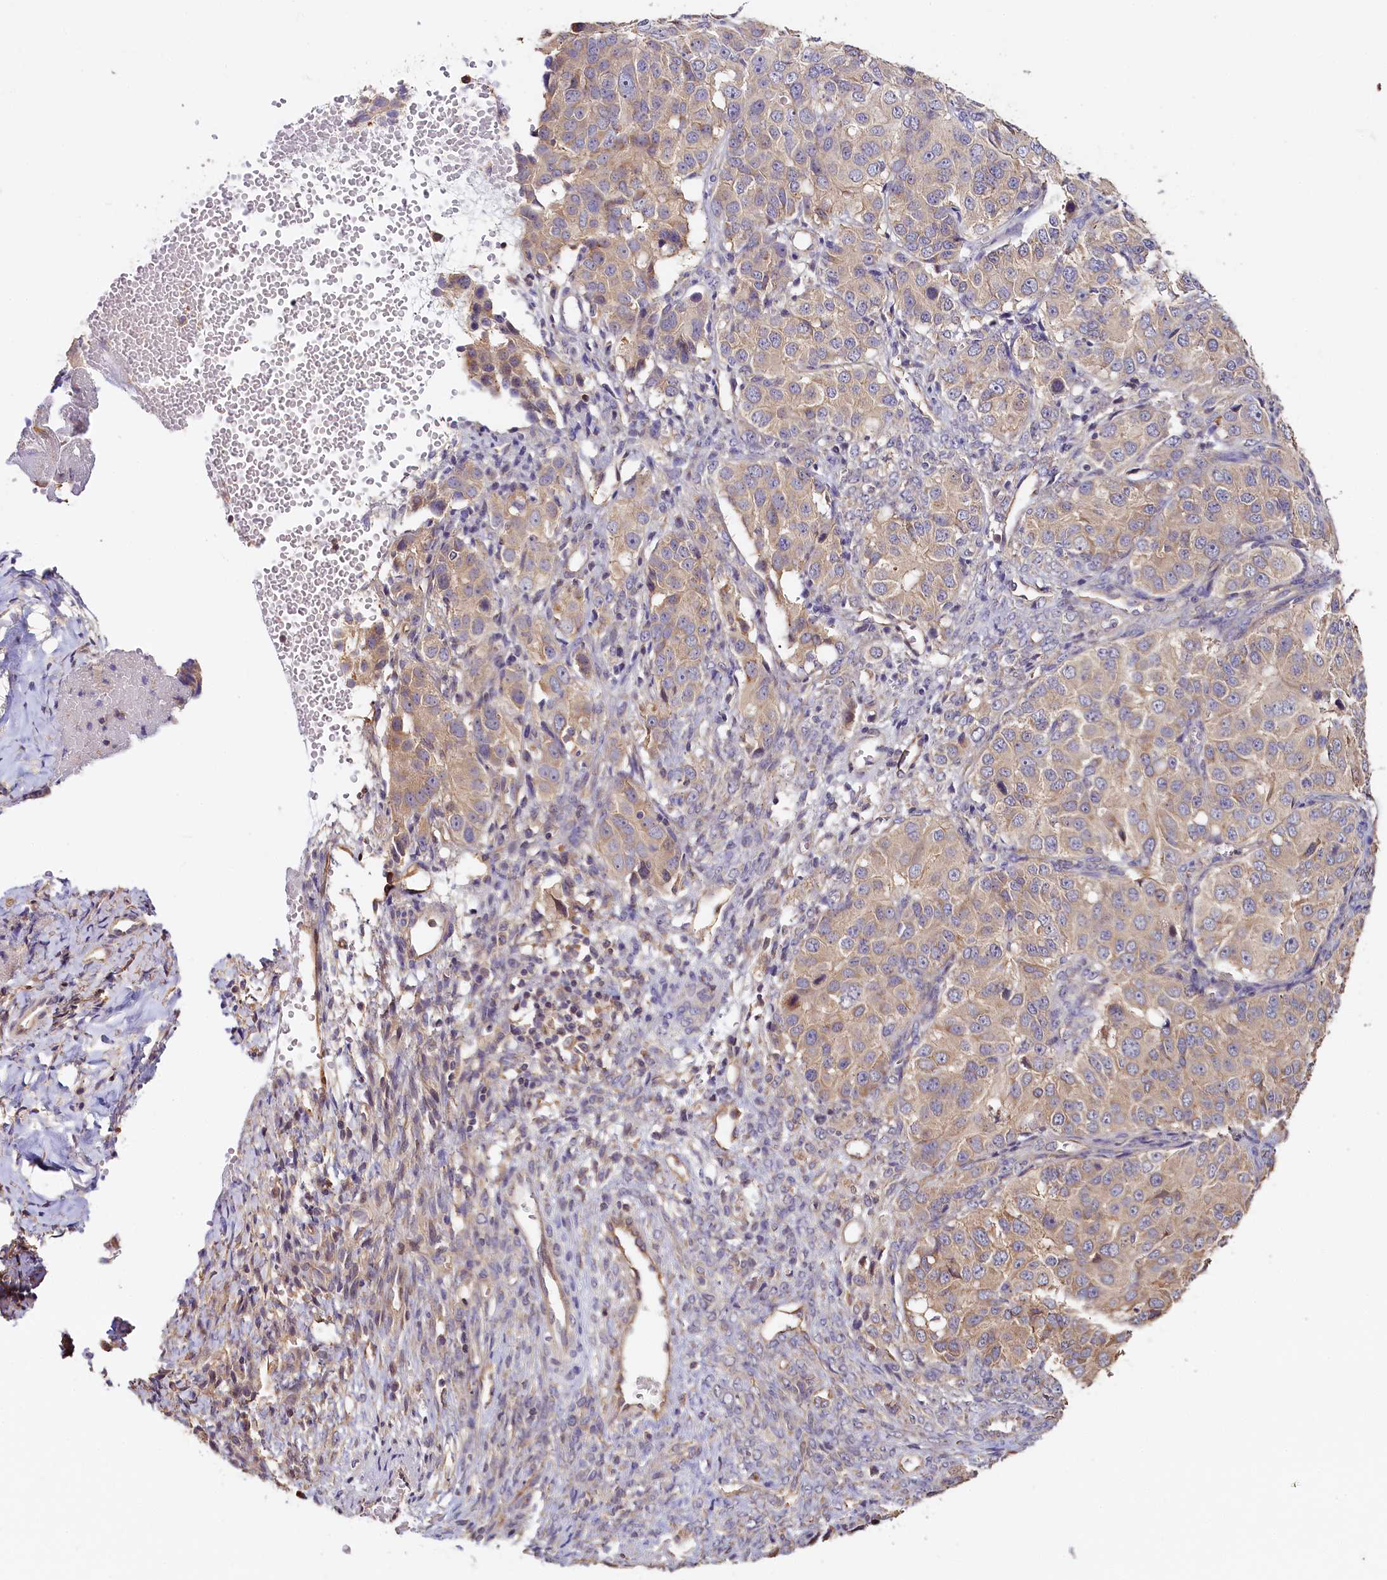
{"staining": {"intensity": "weak", "quantity": "<25%", "location": "cytoplasmic/membranous"}, "tissue": "ovarian cancer", "cell_type": "Tumor cells", "image_type": "cancer", "snomed": [{"axis": "morphology", "description": "Carcinoma, endometroid"}, {"axis": "topography", "description": "Ovary"}], "caption": "The micrograph demonstrates no significant positivity in tumor cells of ovarian endometroid carcinoma.", "gene": "KATNB1", "patient": {"sex": "female", "age": 51}}